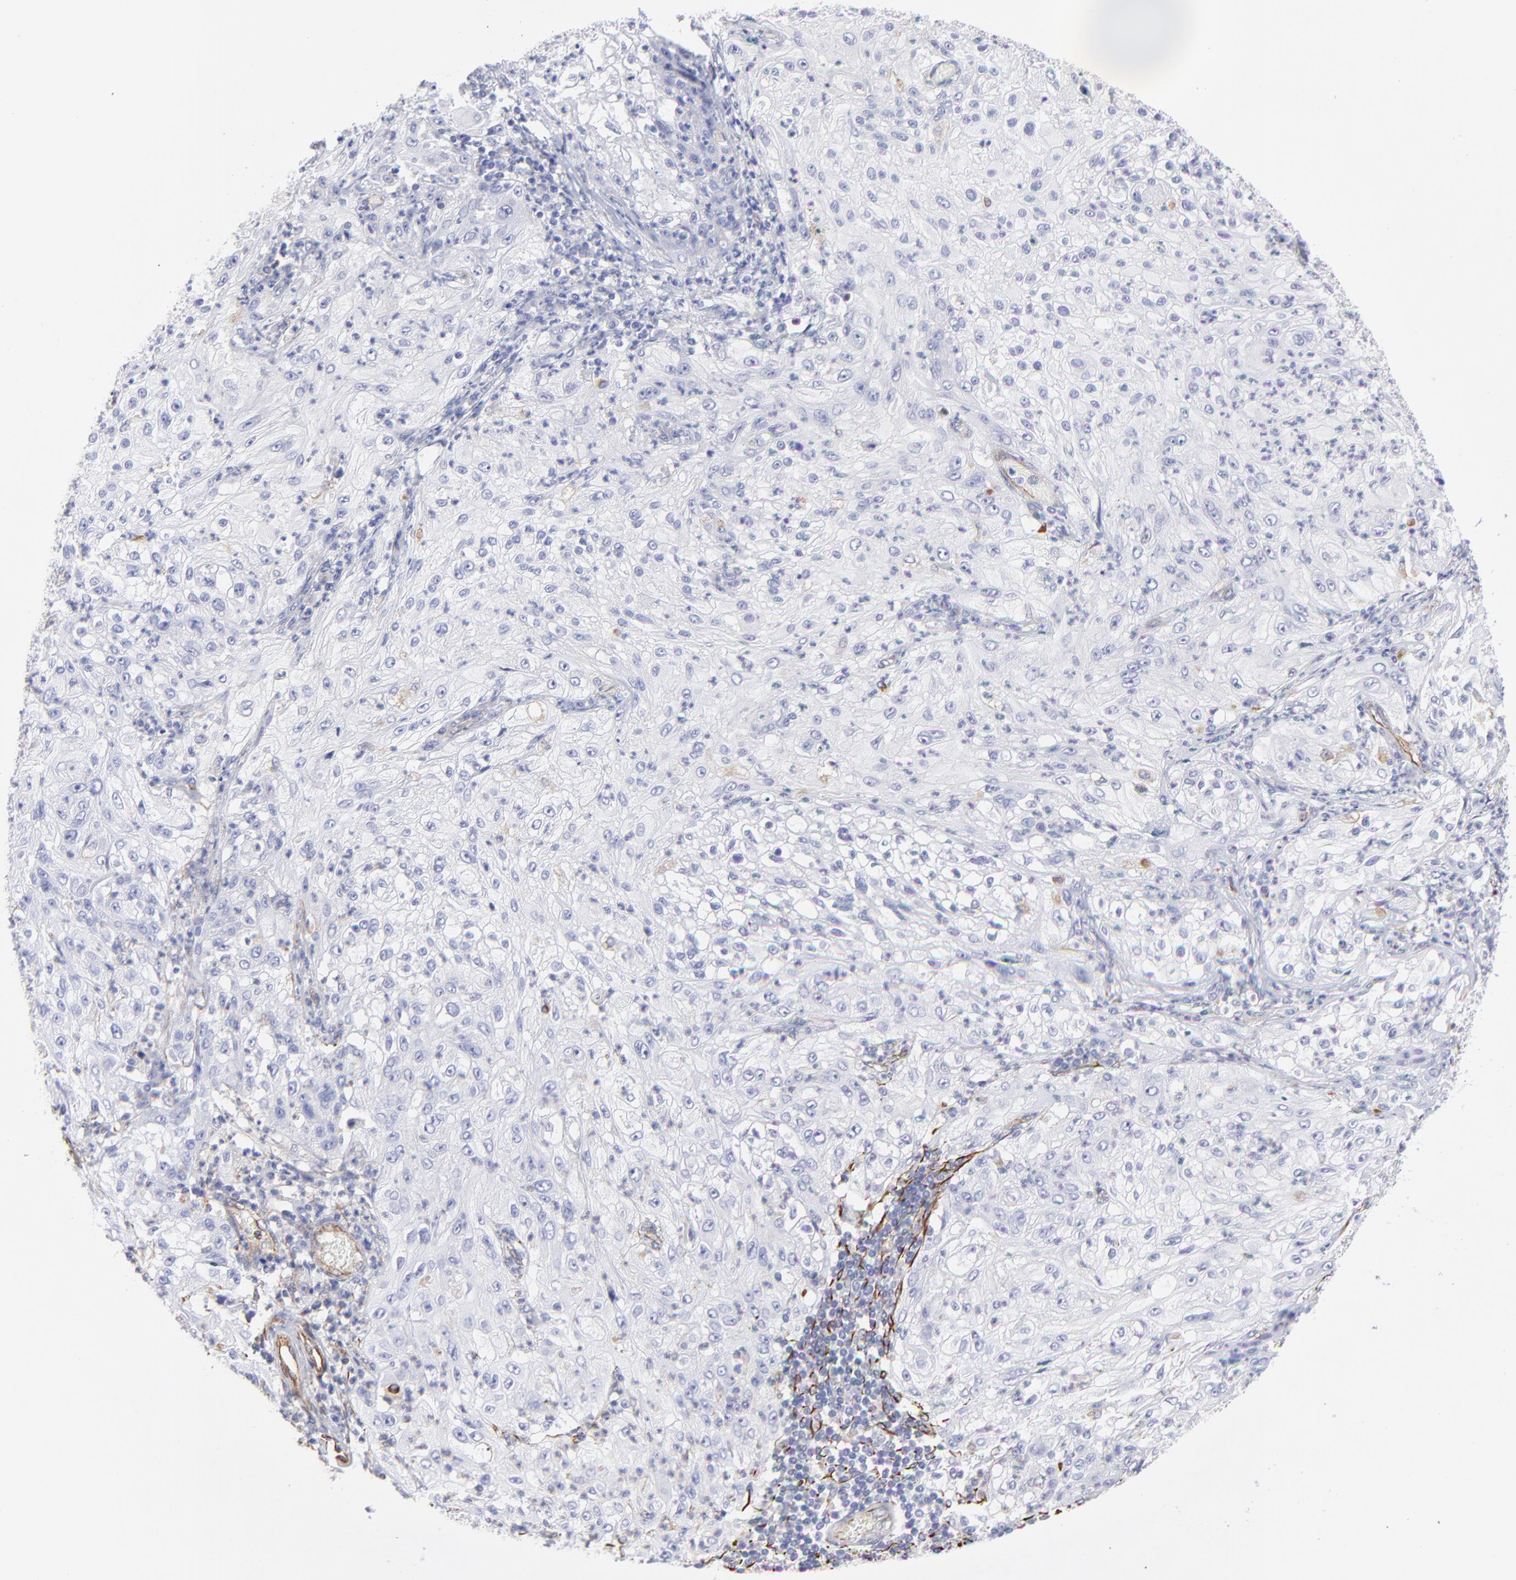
{"staining": {"intensity": "negative", "quantity": "none", "location": "none"}, "tissue": "lung cancer", "cell_type": "Tumor cells", "image_type": "cancer", "snomed": [{"axis": "morphology", "description": "Inflammation, NOS"}, {"axis": "morphology", "description": "Squamous cell carcinoma, NOS"}, {"axis": "topography", "description": "Lymph node"}, {"axis": "topography", "description": "Soft tissue"}, {"axis": "topography", "description": "Lung"}], "caption": "An IHC micrograph of lung cancer is shown. There is no staining in tumor cells of lung cancer.", "gene": "COX8C", "patient": {"sex": "male", "age": 66}}